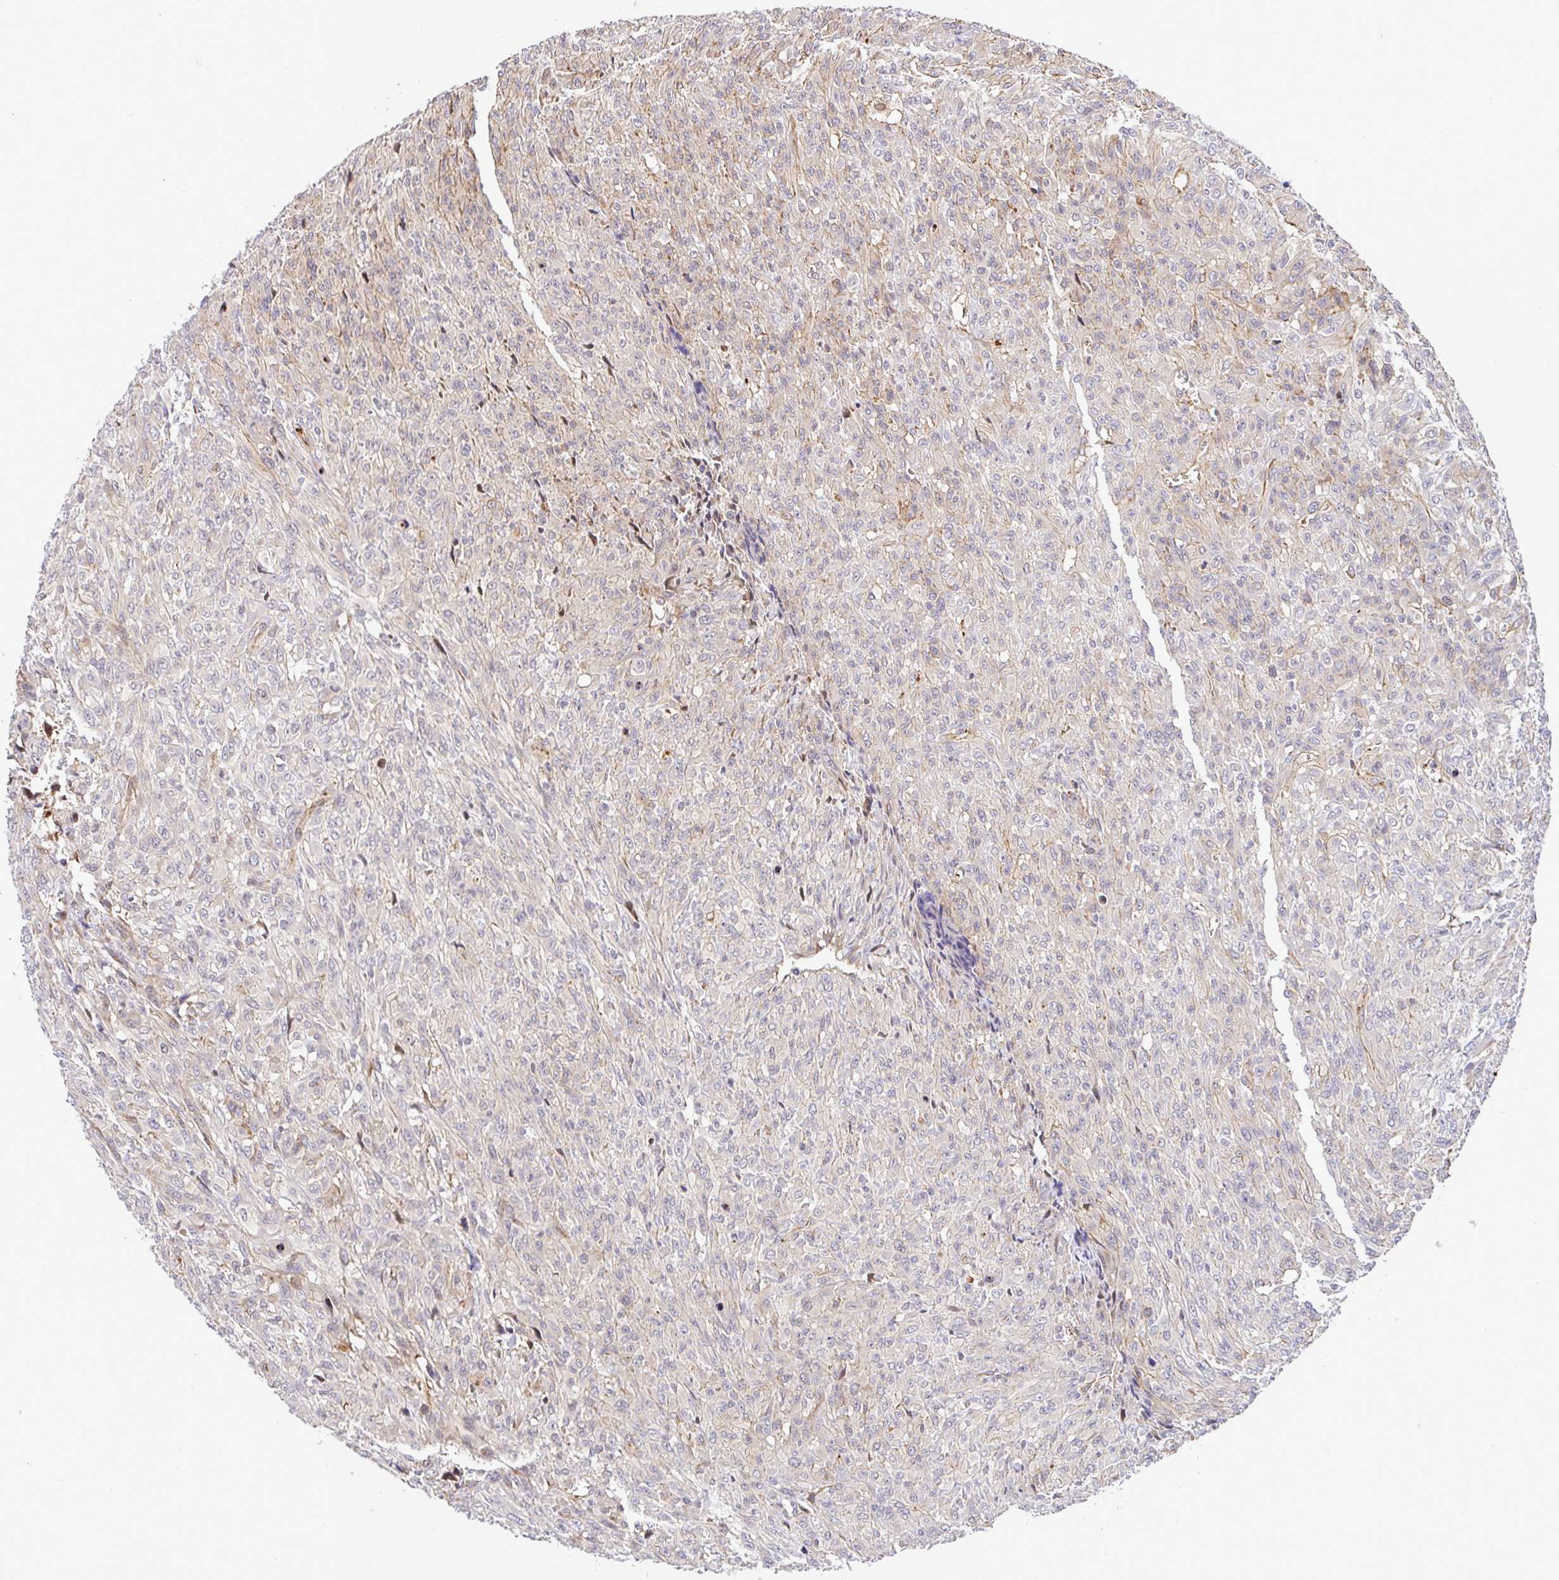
{"staining": {"intensity": "negative", "quantity": "none", "location": "none"}, "tissue": "renal cancer", "cell_type": "Tumor cells", "image_type": "cancer", "snomed": [{"axis": "morphology", "description": "Adenocarcinoma, NOS"}, {"axis": "topography", "description": "Kidney"}], "caption": "Tumor cells are negative for protein expression in human renal adenocarcinoma.", "gene": "TRIM55", "patient": {"sex": "male", "age": 58}}